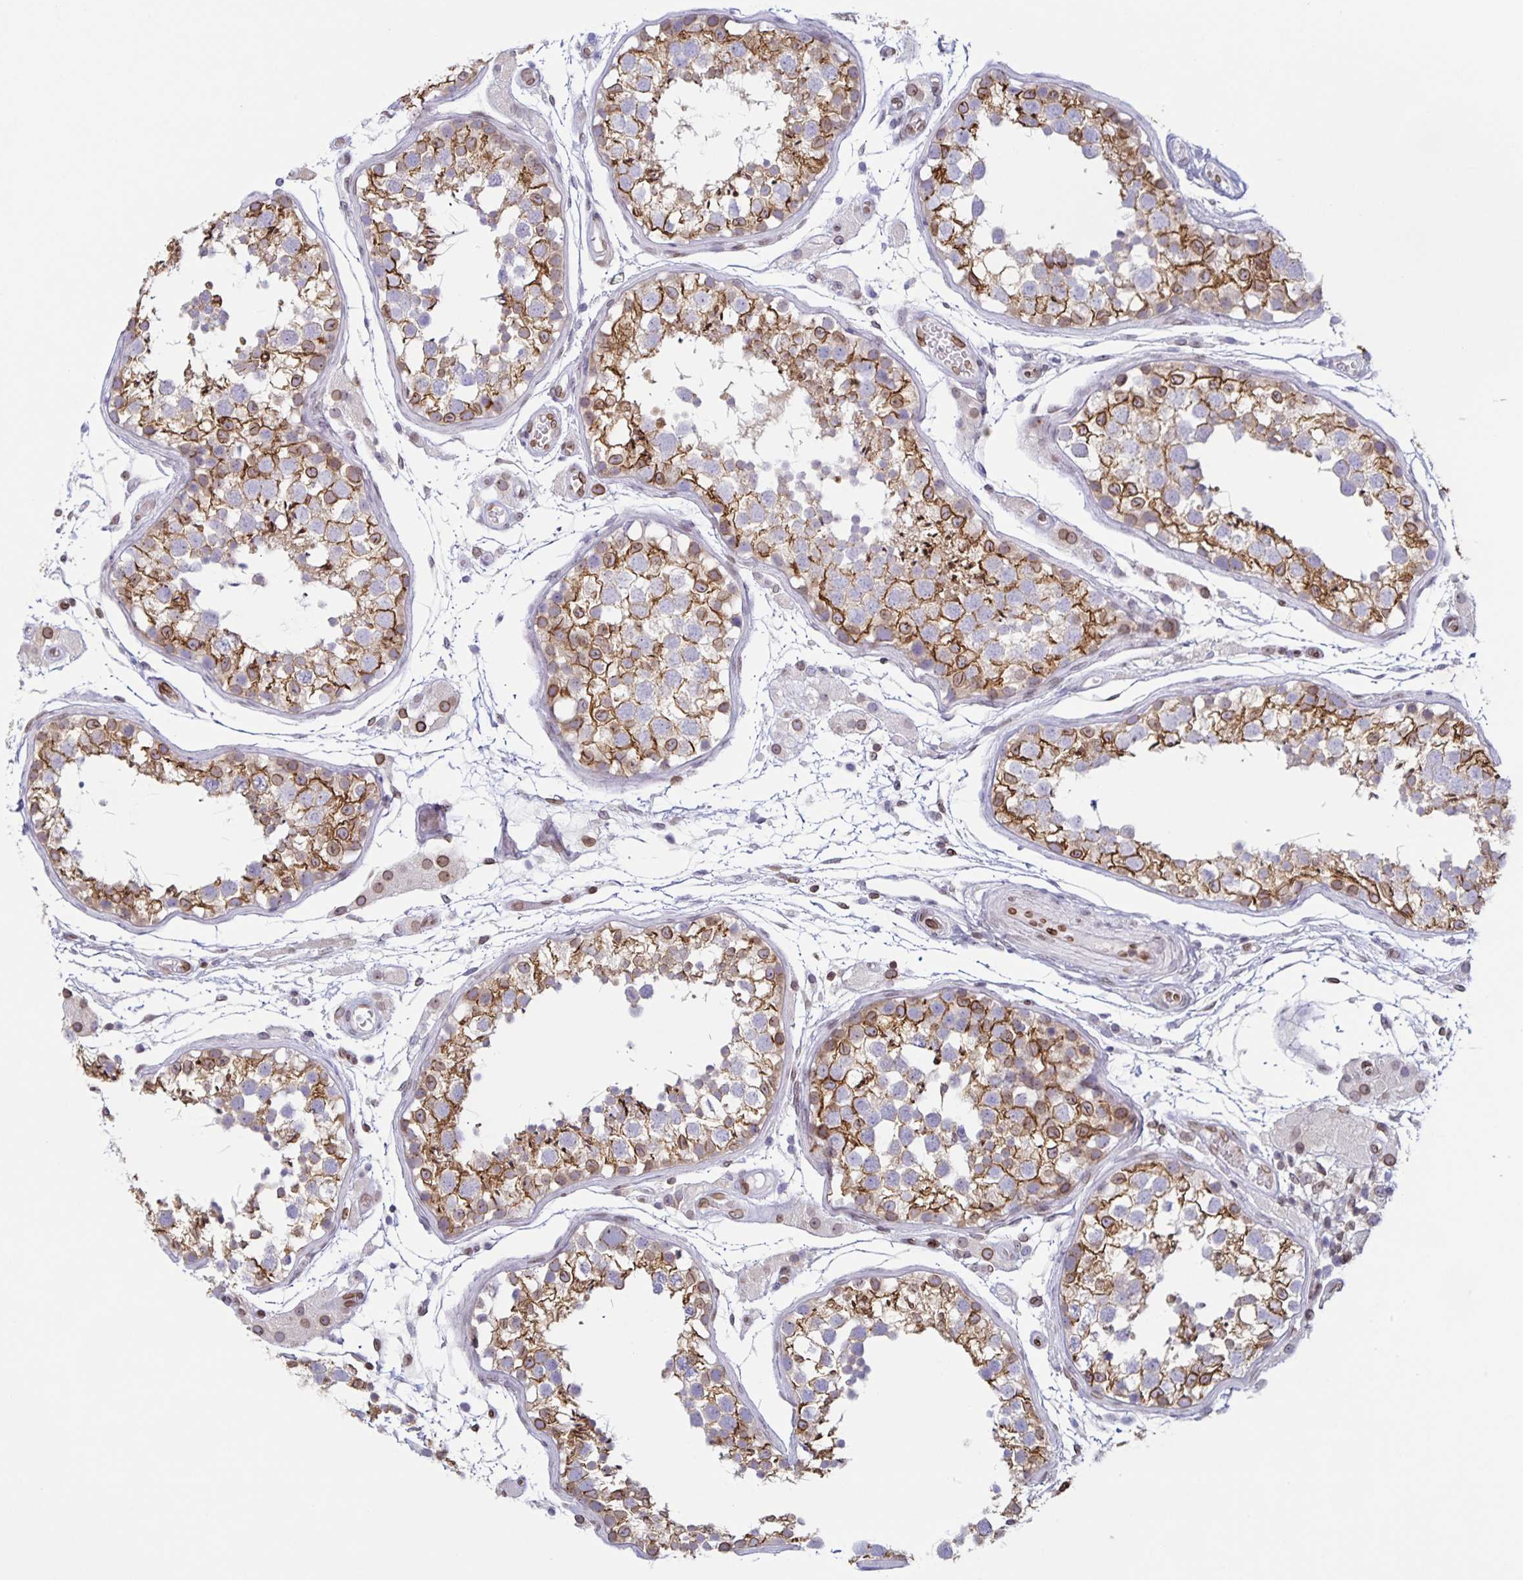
{"staining": {"intensity": "moderate", "quantity": "25%-75%", "location": "cytoplasmic/membranous"}, "tissue": "testis", "cell_type": "Cells in seminiferous ducts", "image_type": "normal", "snomed": [{"axis": "morphology", "description": "Normal tissue, NOS"}, {"axis": "morphology", "description": "Seminoma, NOS"}, {"axis": "topography", "description": "Testis"}], "caption": "Immunohistochemistry (DAB (3,3'-diaminobenzidine)) staining of unremarkable testis exhibits moderate cytoplasmic/membranous protein staining in approximately 25%-75% of cells in seminiferous ducts. (Brightfield microscopy of DAB IHC at high magnification).", "gene": "SYNE2", "patient": {"sex": "male", "age": 29}}